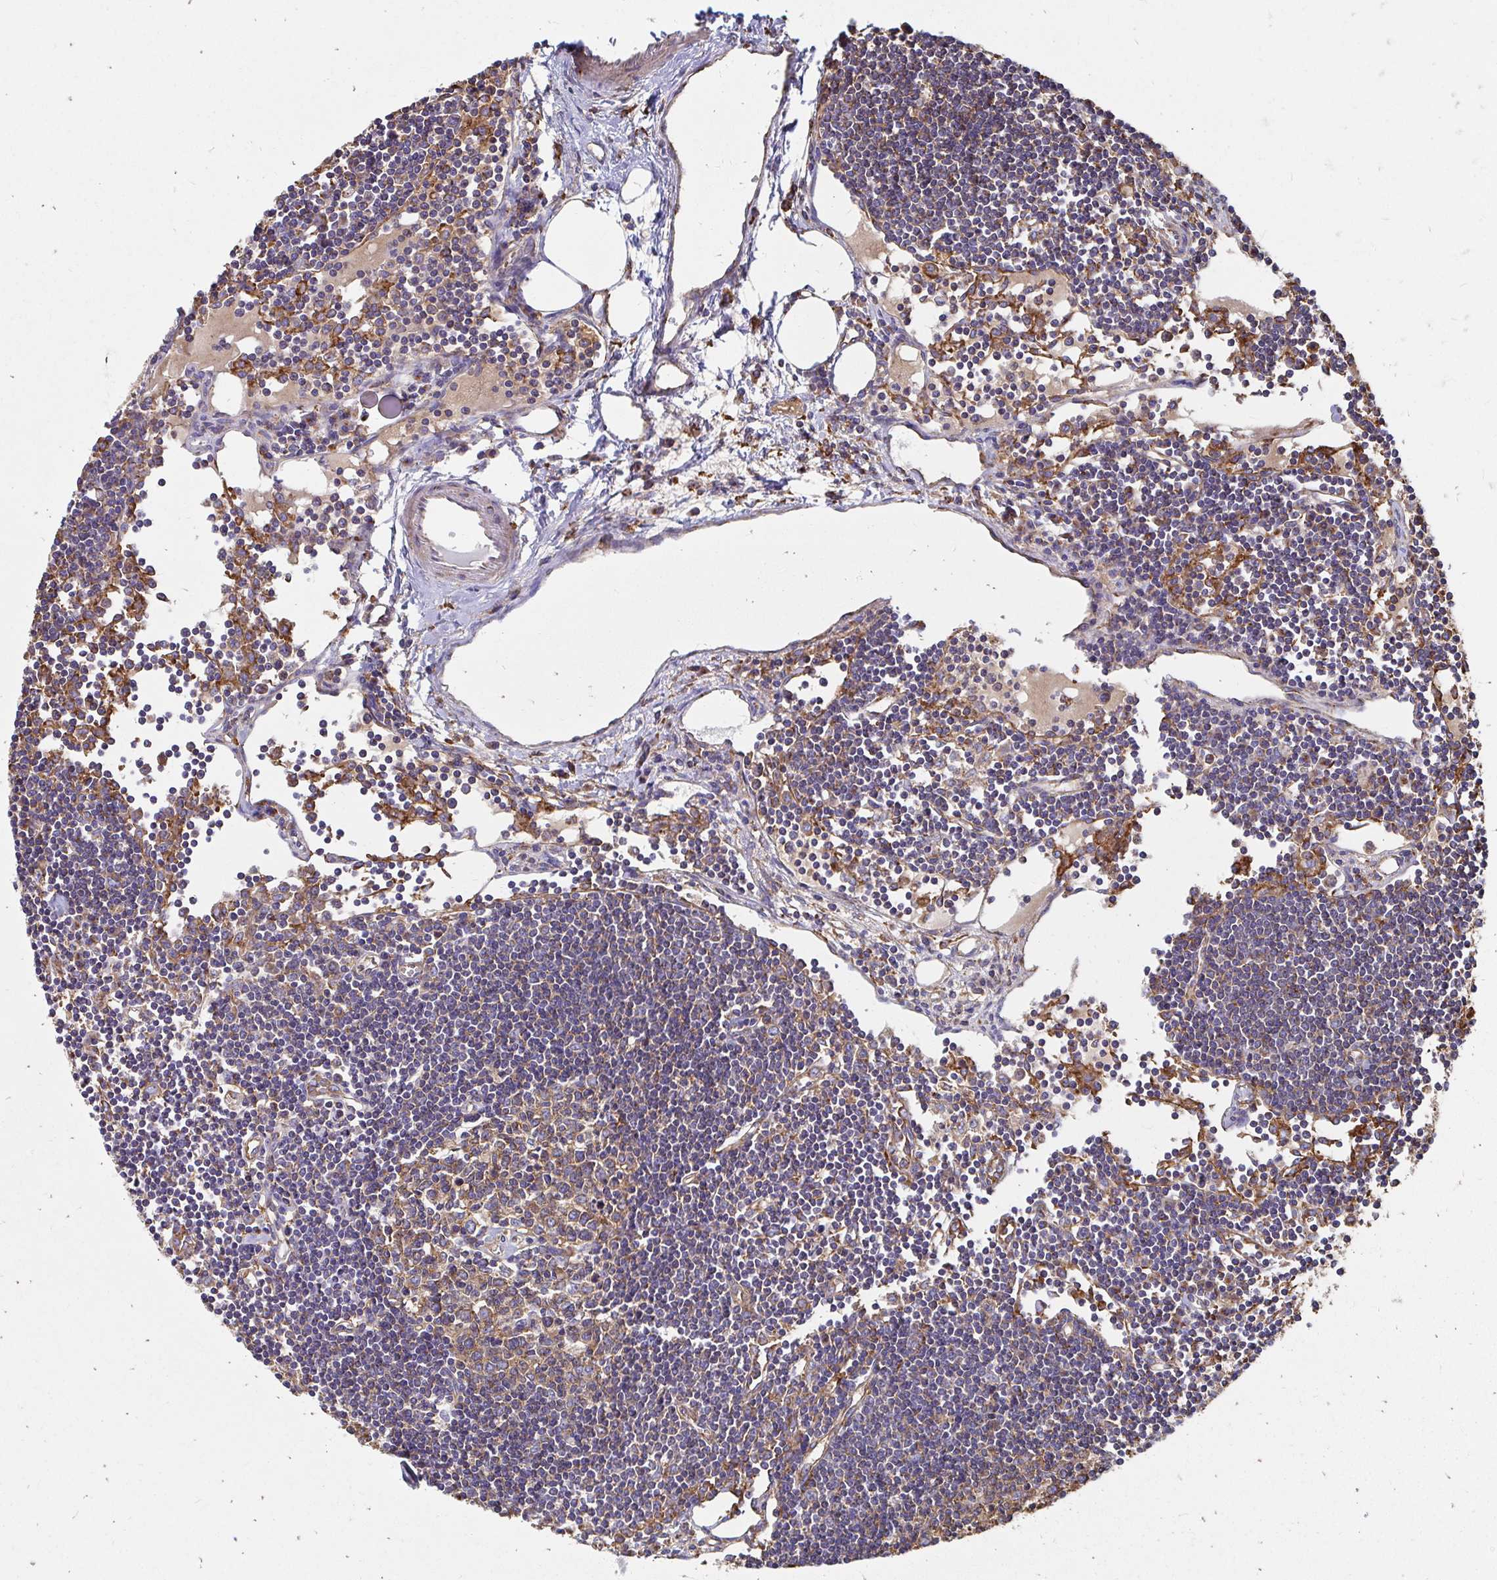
{"staining": {"intensity": "moderate", "quantity": ">75%", "location": "cytoplasmic/membranous"}, "tissue": "lymph node", "cell_type": "Germinal center cells", "image_type": "normal", "snomed": [{"axis": "morphology", "description": "Normal tissue, NOS"}, {"axis": "topography", "description": "Lymph node"}], "caption": "High-magnification brightfield microscopy of unremarkable lymph node stained with DAB (3,3'-diaminobenzidine) (brown) and counterstained with hematoxylin (blue). germinal center cells exhibit moderate cytoplasmic/membranous staining is identified in approximately>75% of cells.", "gene": "CLTC", "patient": {"sex": "female", "age": 65}}